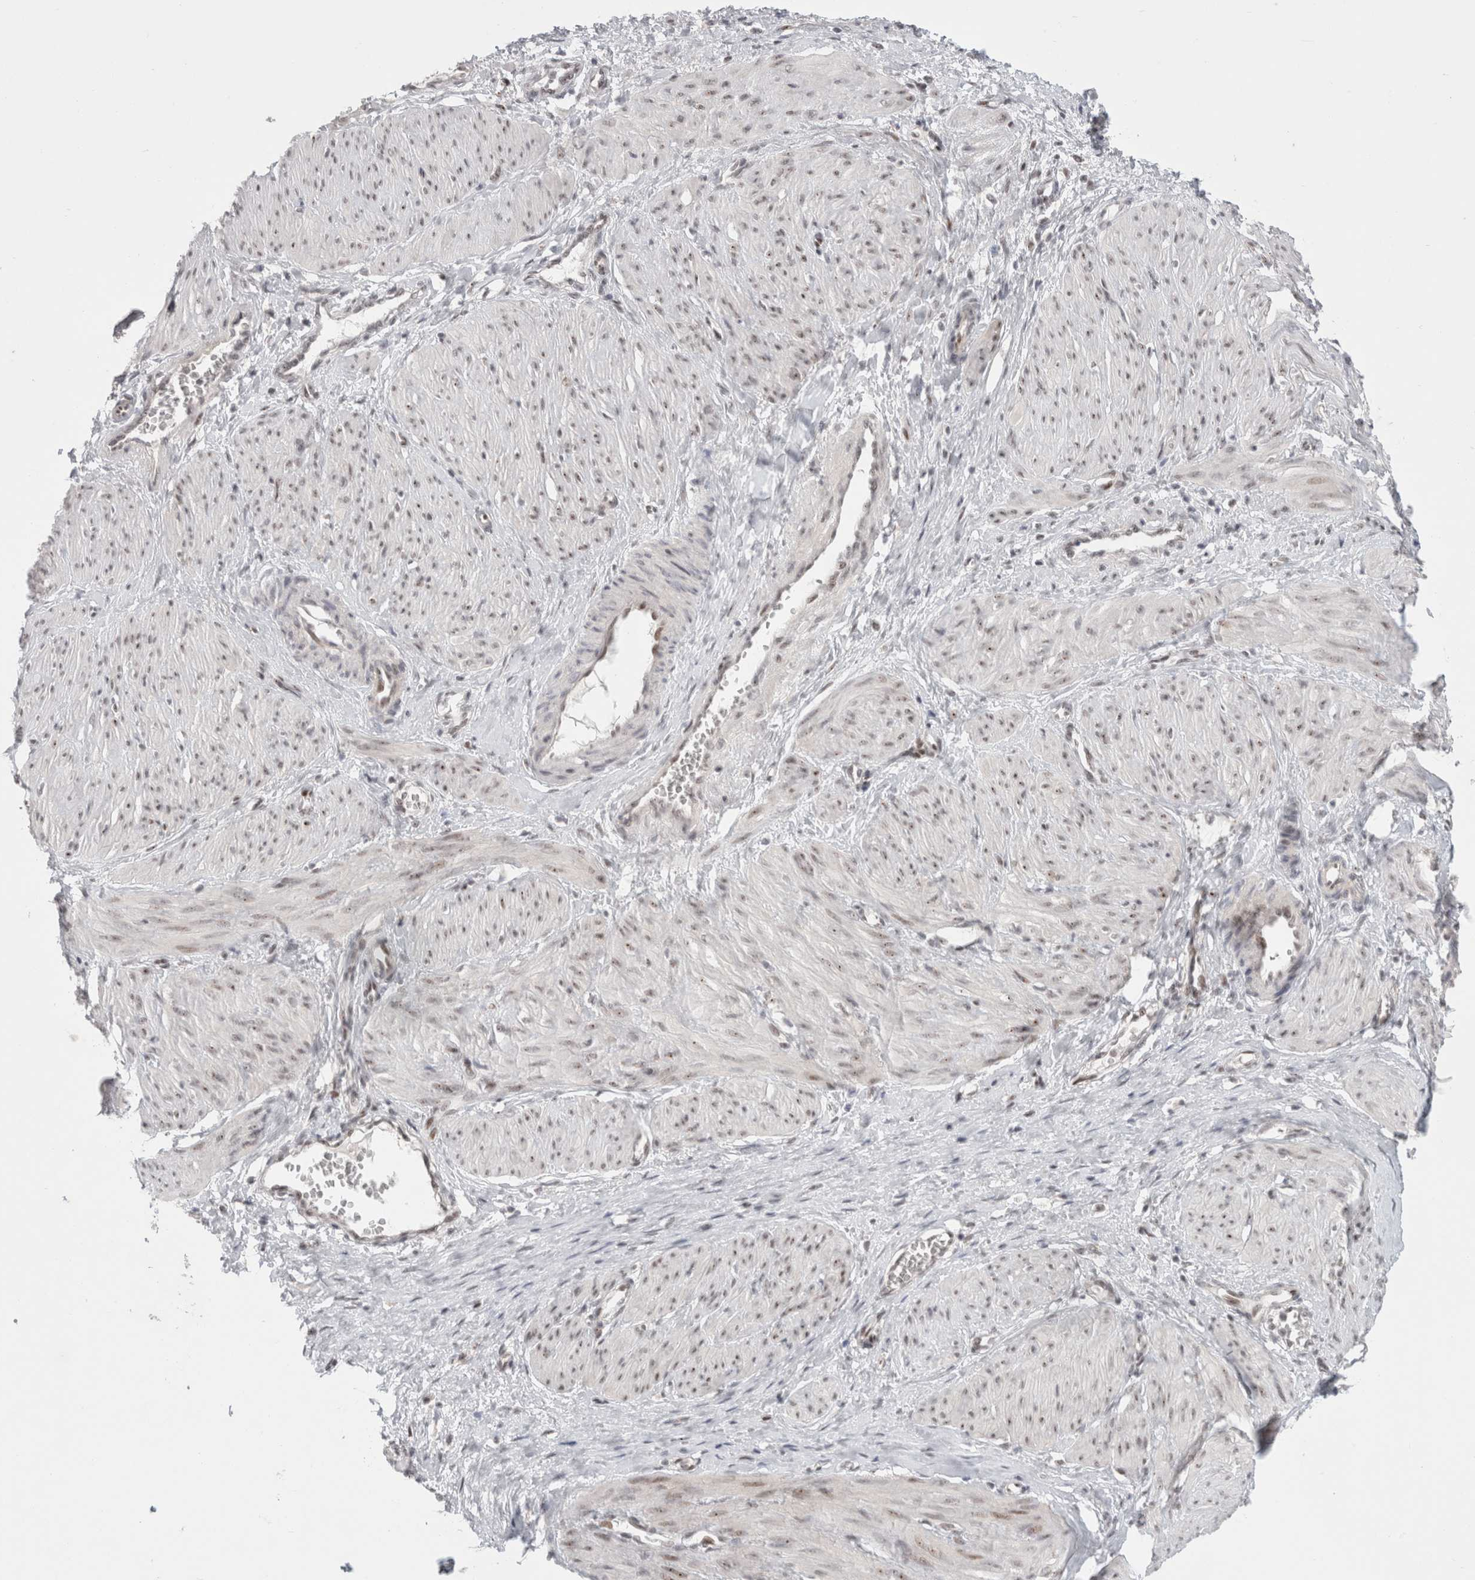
{"staining": {"intensity": "moderate", "quantity": "25%-75%", "location": "nuclear"}, "tissue": "smooth muscle", "cell_type": "Smooth muscle cells", "image_type": "normal", "snomed": [{"axis": "morphology", "description": "Normal tissue, NOS"}, {"axis": "topography", "description": "Endometrium"}], "caption": "Smooth muscle stained with immunohistochemistry (IHC) exhibits moderate nuclear expression in about 25%-75% of smooth muscle cells.", "gene": "SENP6", "patient": {"sex": "female", "age": 33}}